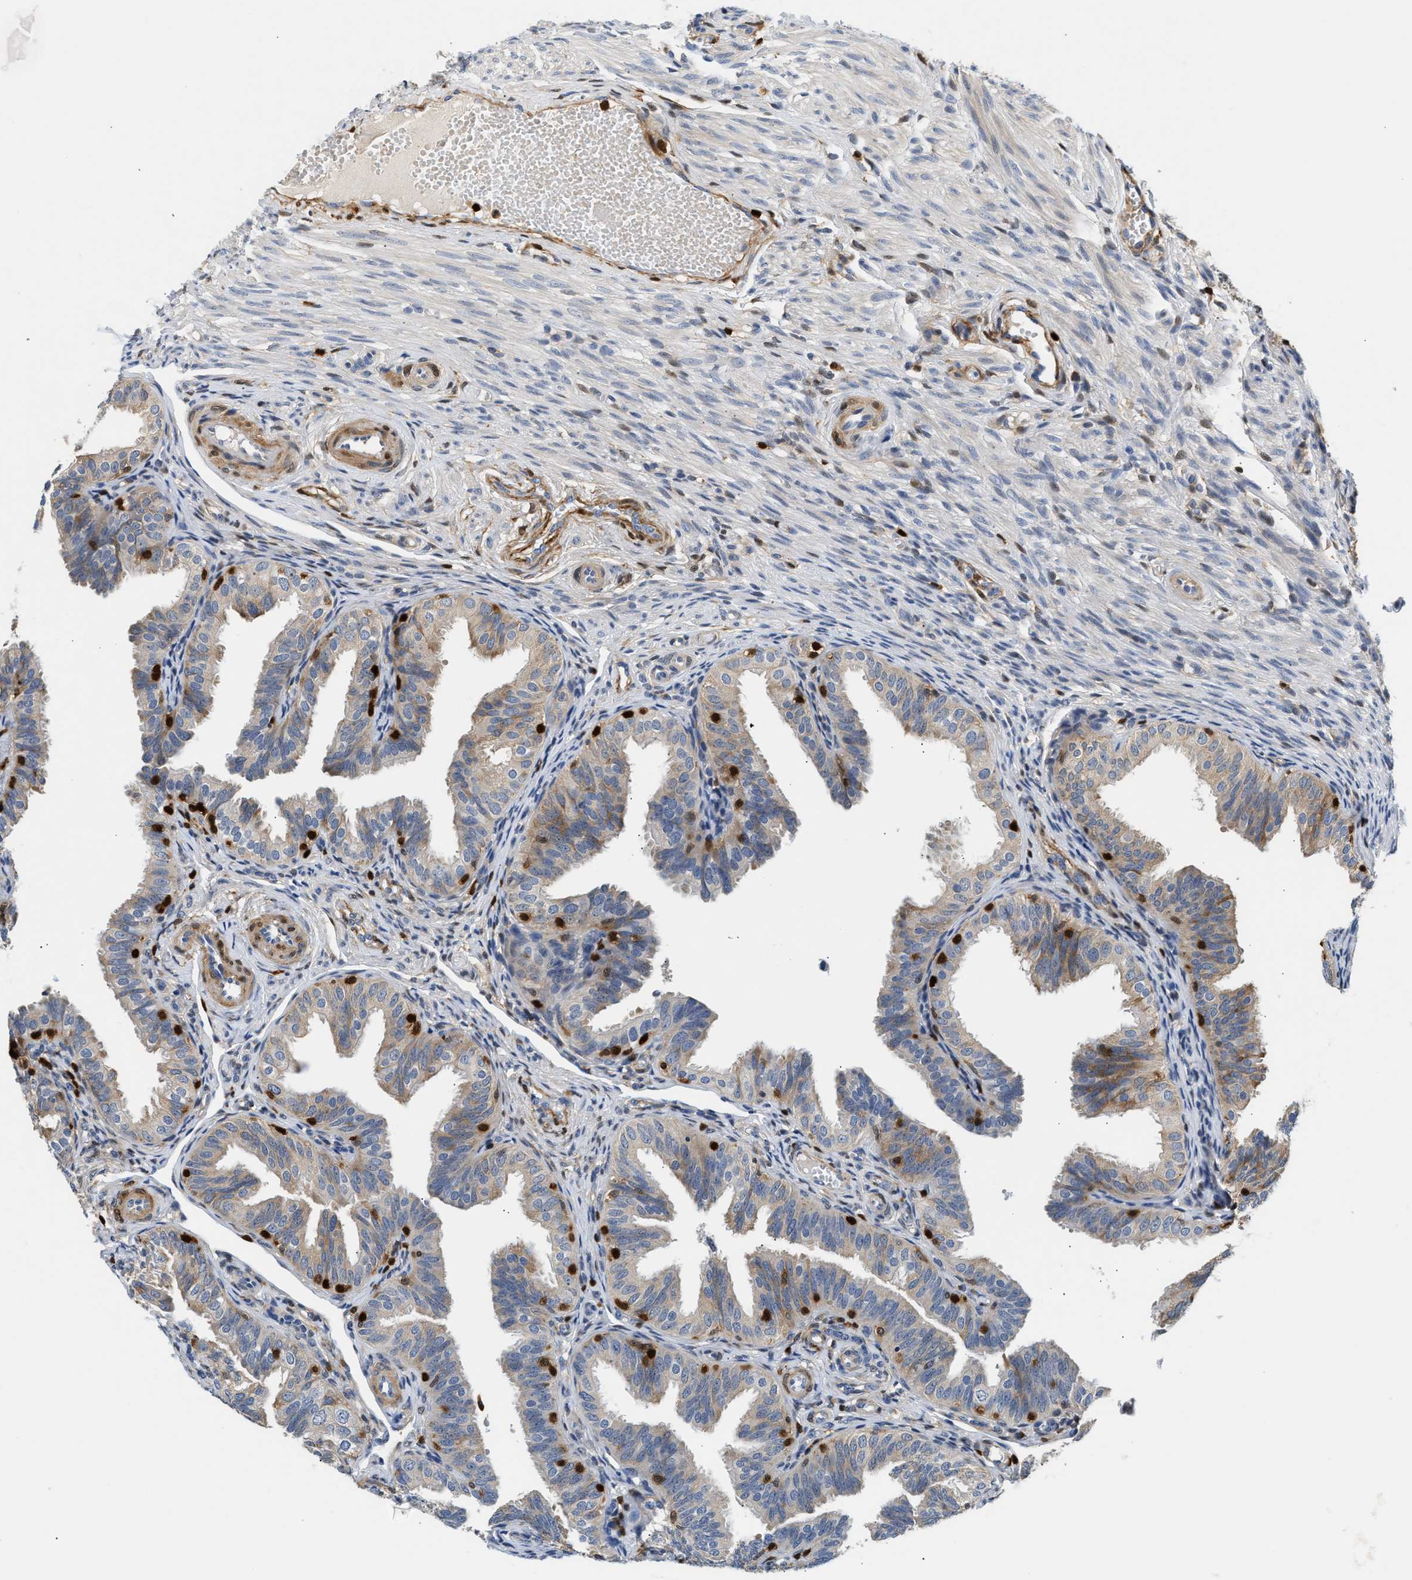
{"staining": {"intensity": "weak", "quantity": "25%-75%", "location": "cytoplasmic/membranous"}, "tissue": "fallopian tube", "cell_type": "Glandular cells", "image_type": "normal", "snomed": [{"axis": "morphology", "description": "Normal tissue, NOS"}, {"axis": "topography", "description": "Fallopian tube"}], "caption": "Protein staining exhibits weak cytoplasmic/membranous expression in about 25%-75% of glandular cells in normal fallopian tube.", "gene": "SLIT2", "patient": {"sex": "female", "age": 35}}